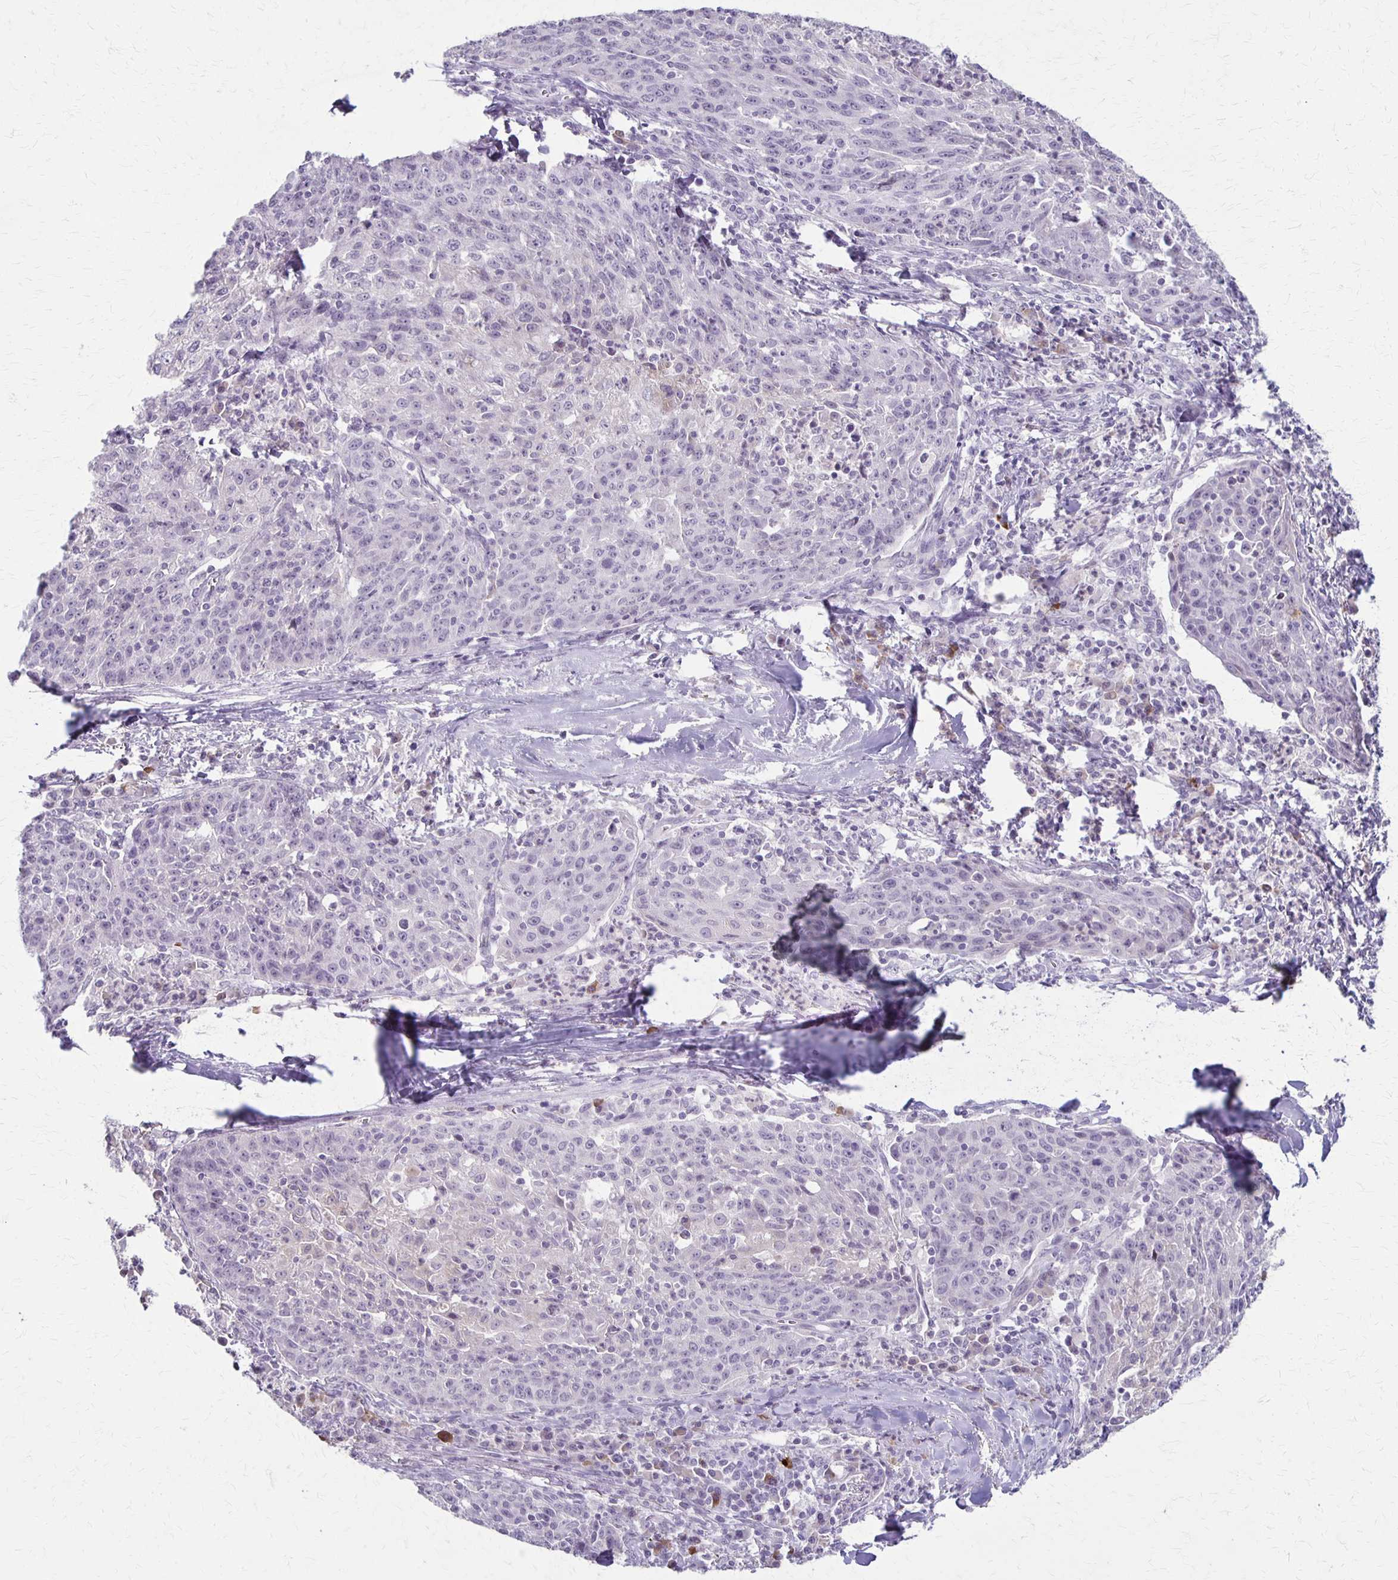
{"staining": {"intensity": "negative", "quantity": "none", "location": "none"}, "tissue": "lung cancer", "cell_type": "Tumor cells", "image_type": "cancer", "snomed": [{"axis": "morphology", "description": "Squamous cell carcinoma, NOS"}, {"axis": "morphology", "description": "Squamous cell carcinoma, metastatic, NOS"}, {"axis": "topography", "description": "Bronchus"}, {"axis": "topography", "description": "Lung"}], "caption": "Tumor cells are negative for brown protein staining in lung cancer (metastatic squamous cell carcinoma).", "gene": "SLC35E2B", "patient": {"sex": "male", "age": 62}}